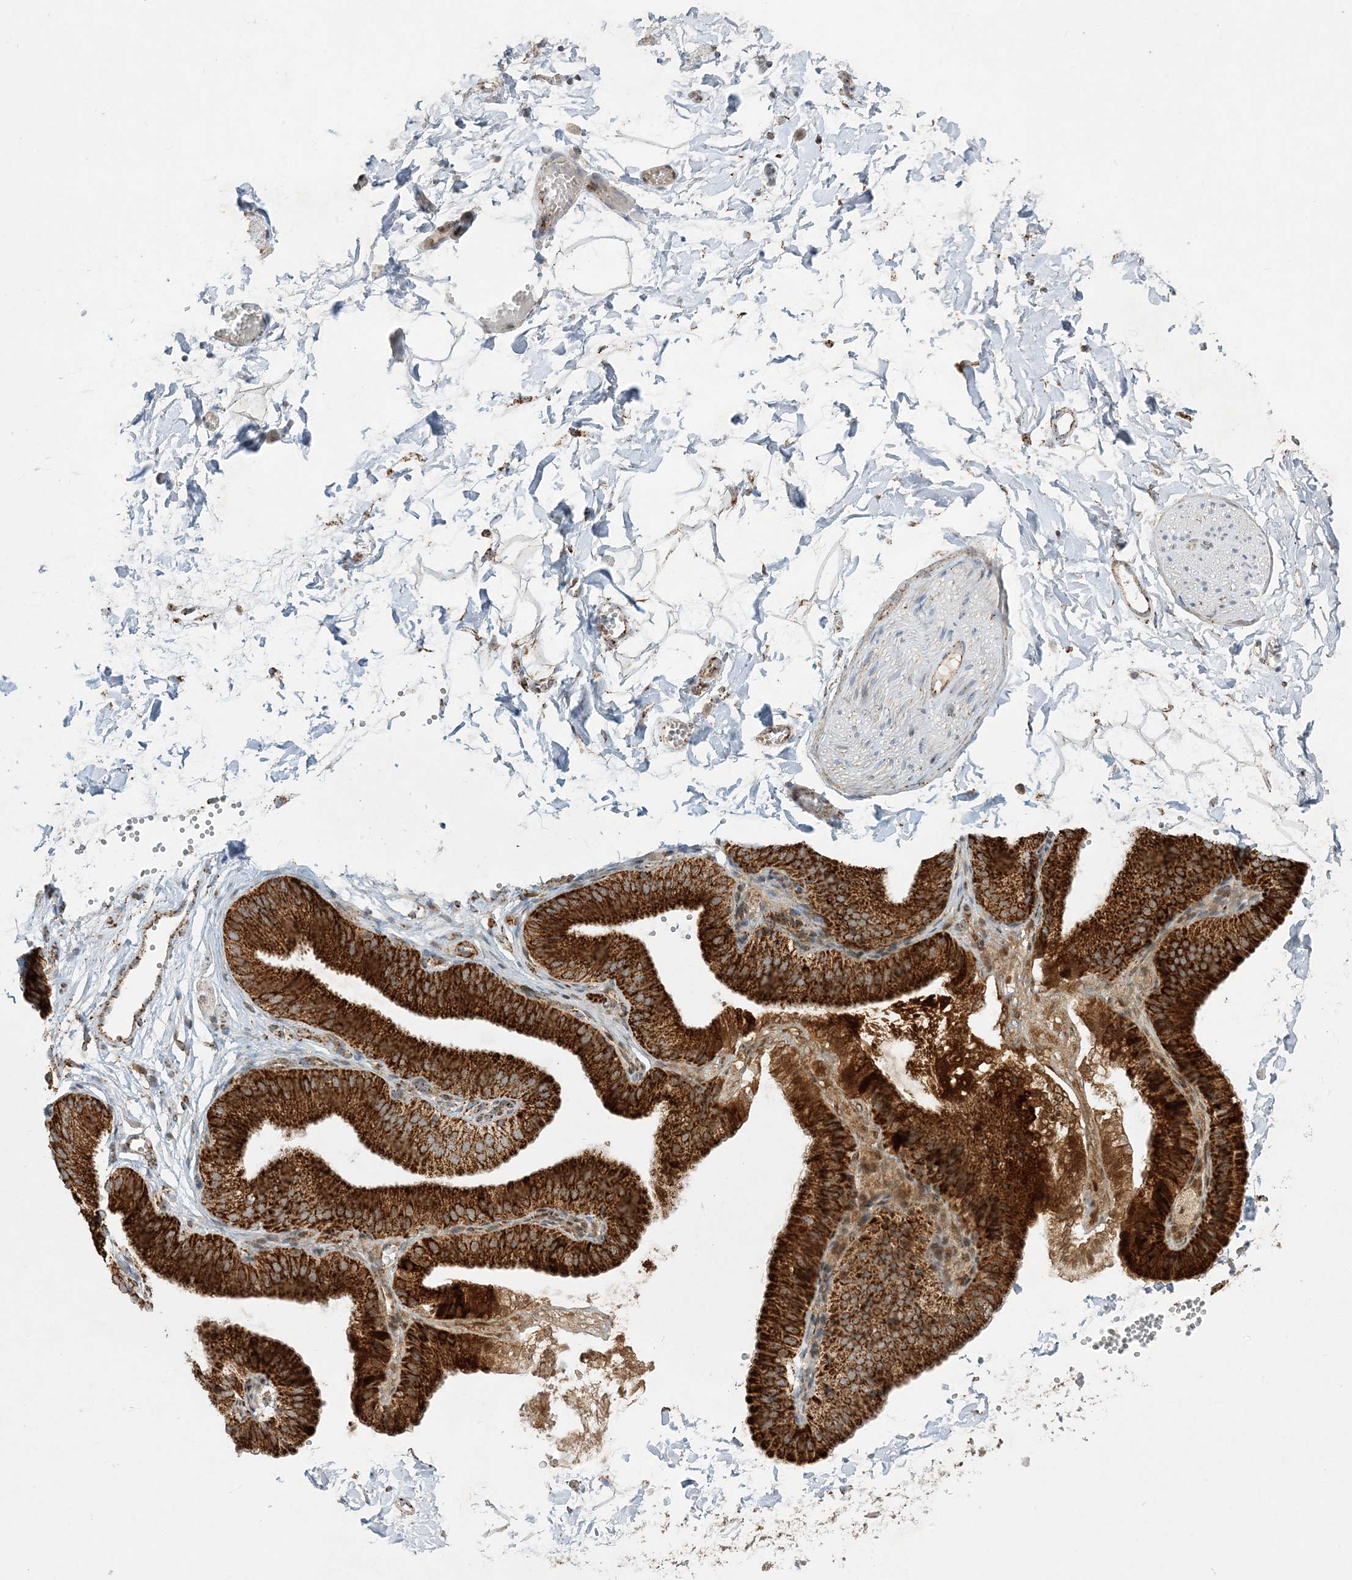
{"staining": {"intensity": "moderate", "quantity": "25%-75%", "location": "cytoplasmic/membranous"}, "tissue": "adipose tissue", "cell_type": "Adipocytes", "image_type": "normal", "snomed": [{"axis": "morphology", "description": "Normal tissue, NOS"}, {"axis": "topography", "description": "Gallbladder"}, {"axis": "topography", "description": "Peripheral nerve tissue"}], "caption": "Adipose tissue stained with immunohistochemistry (IHC) reveals moderate cytoplasmic/membranous expression in approximately 25%-75% of adipocytes.", "gene": "NDUFAF3", "patient": {"sex": "male", "age": 38}}